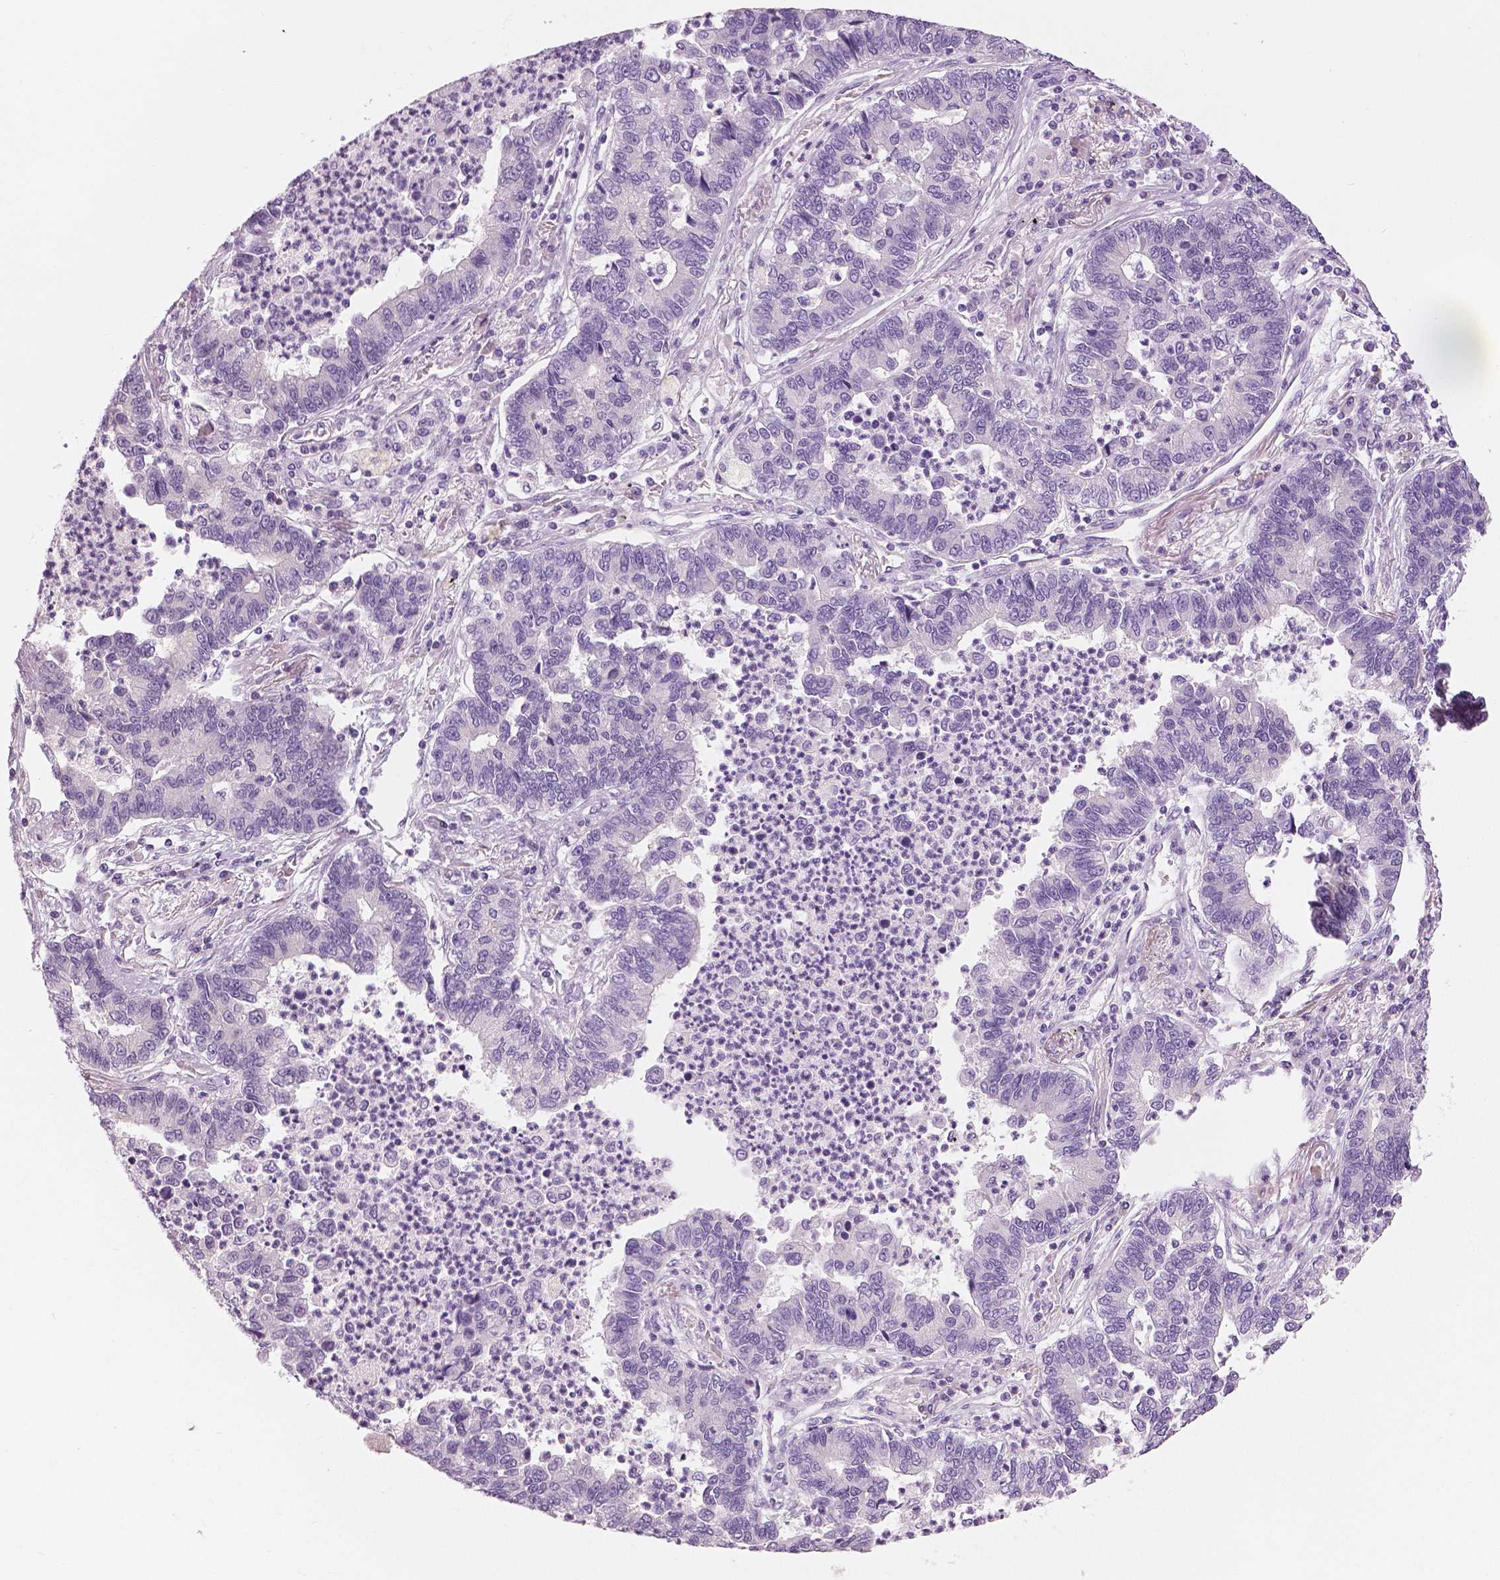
{"staining": {"intensity": "negative", "quantity": "none", "location": "none"}, "tissue": "lung cancer", "cell_type": "Tumor cells", "image_type": "cancer", "snomed": [{"axis": "morphology", "description": "Adenocarcinoma, NOS"}, {"axis": "topography", "description": "Lung"}], "caption": "High power microscopy image of an immunohistochemistry histopathology image of lung cancer (adenocarcinoma), revealing no significant staining in tumor cells.", "gene": "SLC24A1", "patient": {"sex": "female", "age": 57}}